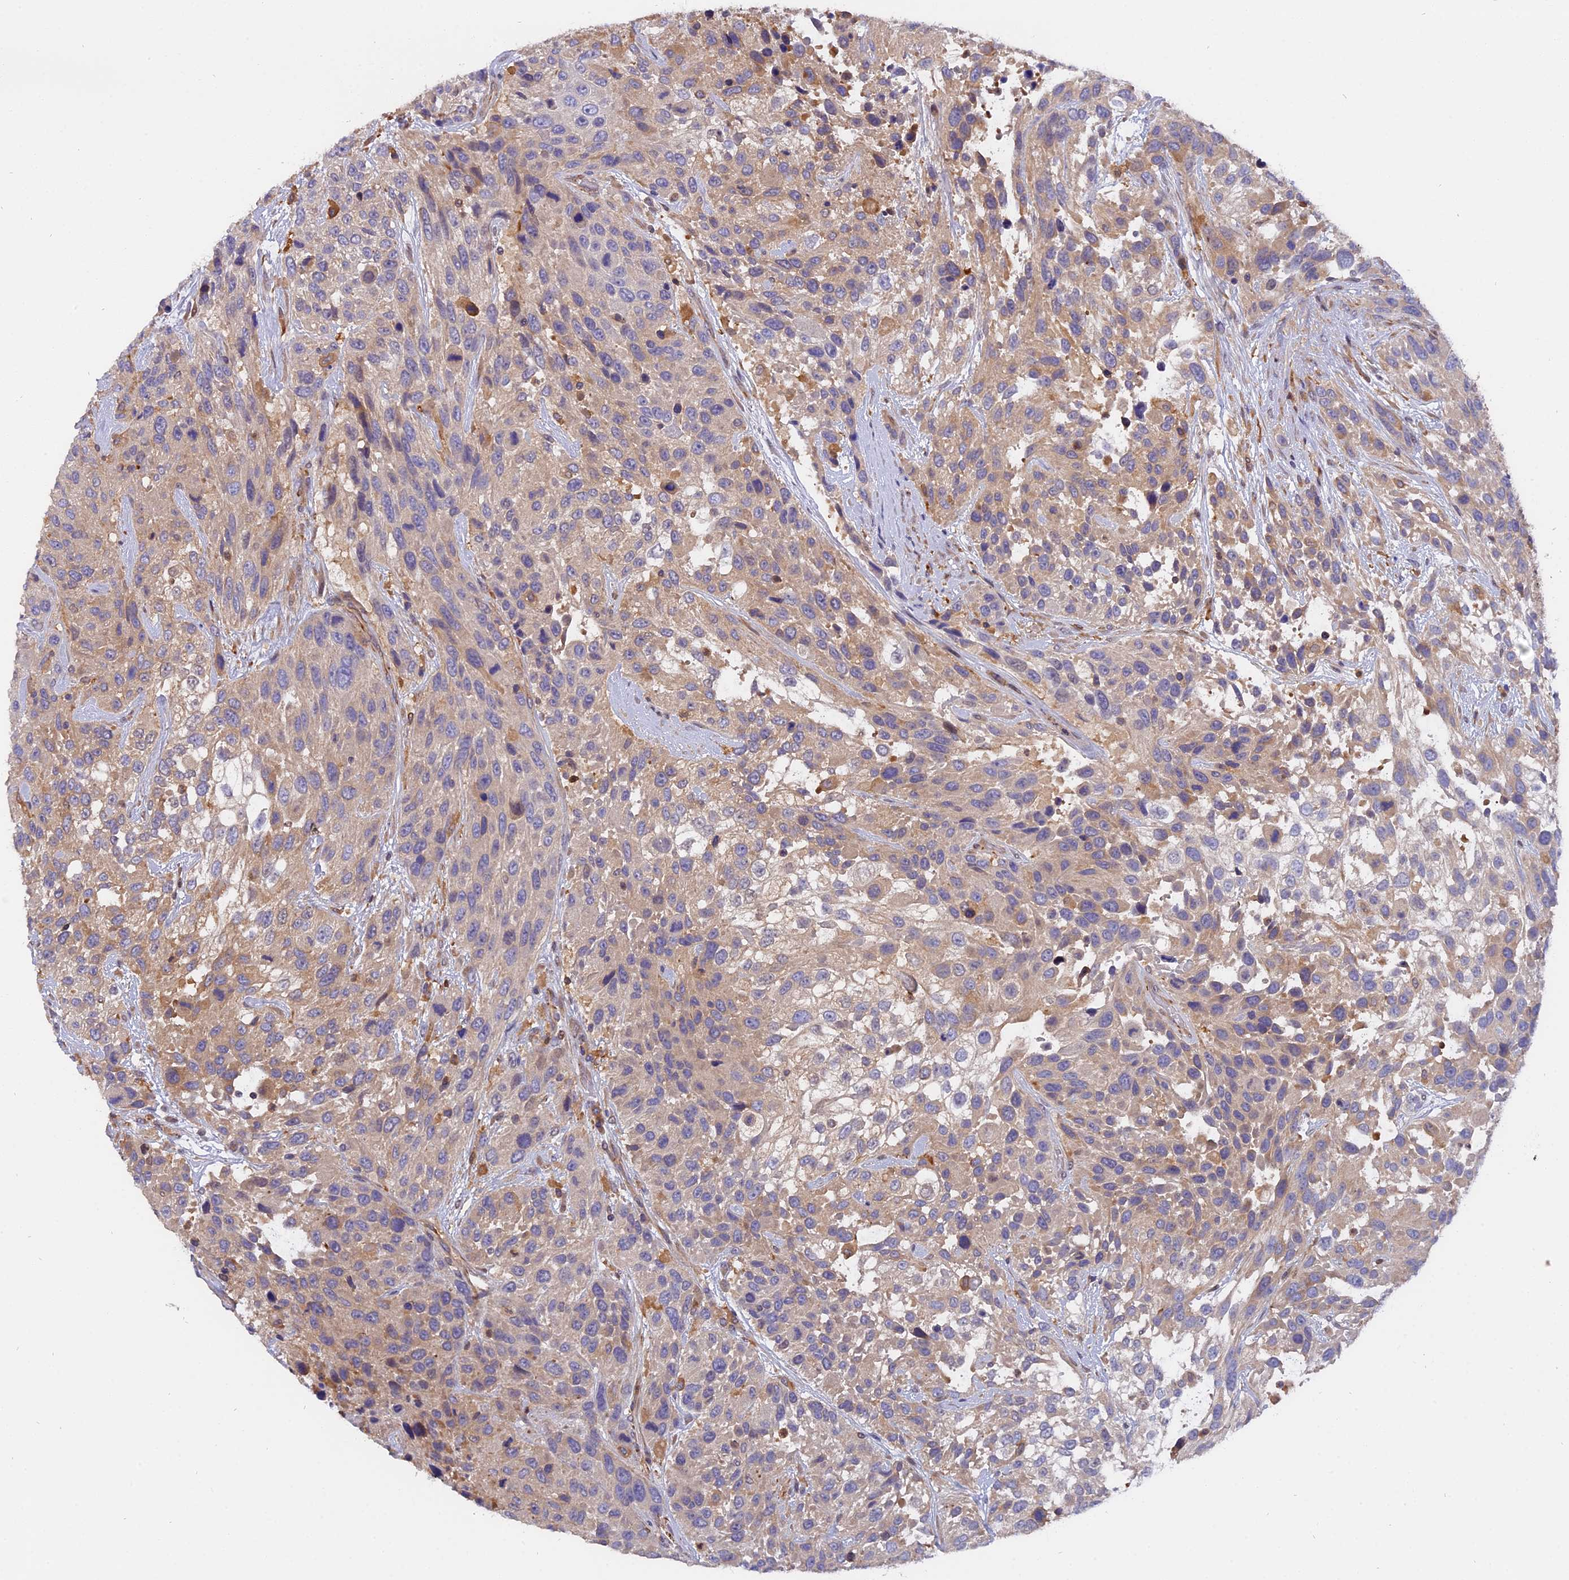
{"staining": {"intensity": "weak", "quantity": "25%-75%", "location": "cytoplasmic/membranous"}, "tissue": "urothelial cancer", "cell_type": "Tumor cells", "image_type": "cancer", "snomed": [{"axis": "morphology", "description": "Urothelial carcinoma, High grade"}, {"axis": "topography", "description": "Urinary bladder"}], "caption": "A histopathology image showing weak cytoplasmic/membranous expression in about 25%-75% of tumor cells in urothelial cancer, as visualized by brown immunohistochemical staining.", "gene": "FAM118B", "patient": {"sex": "female", "age": 70}}